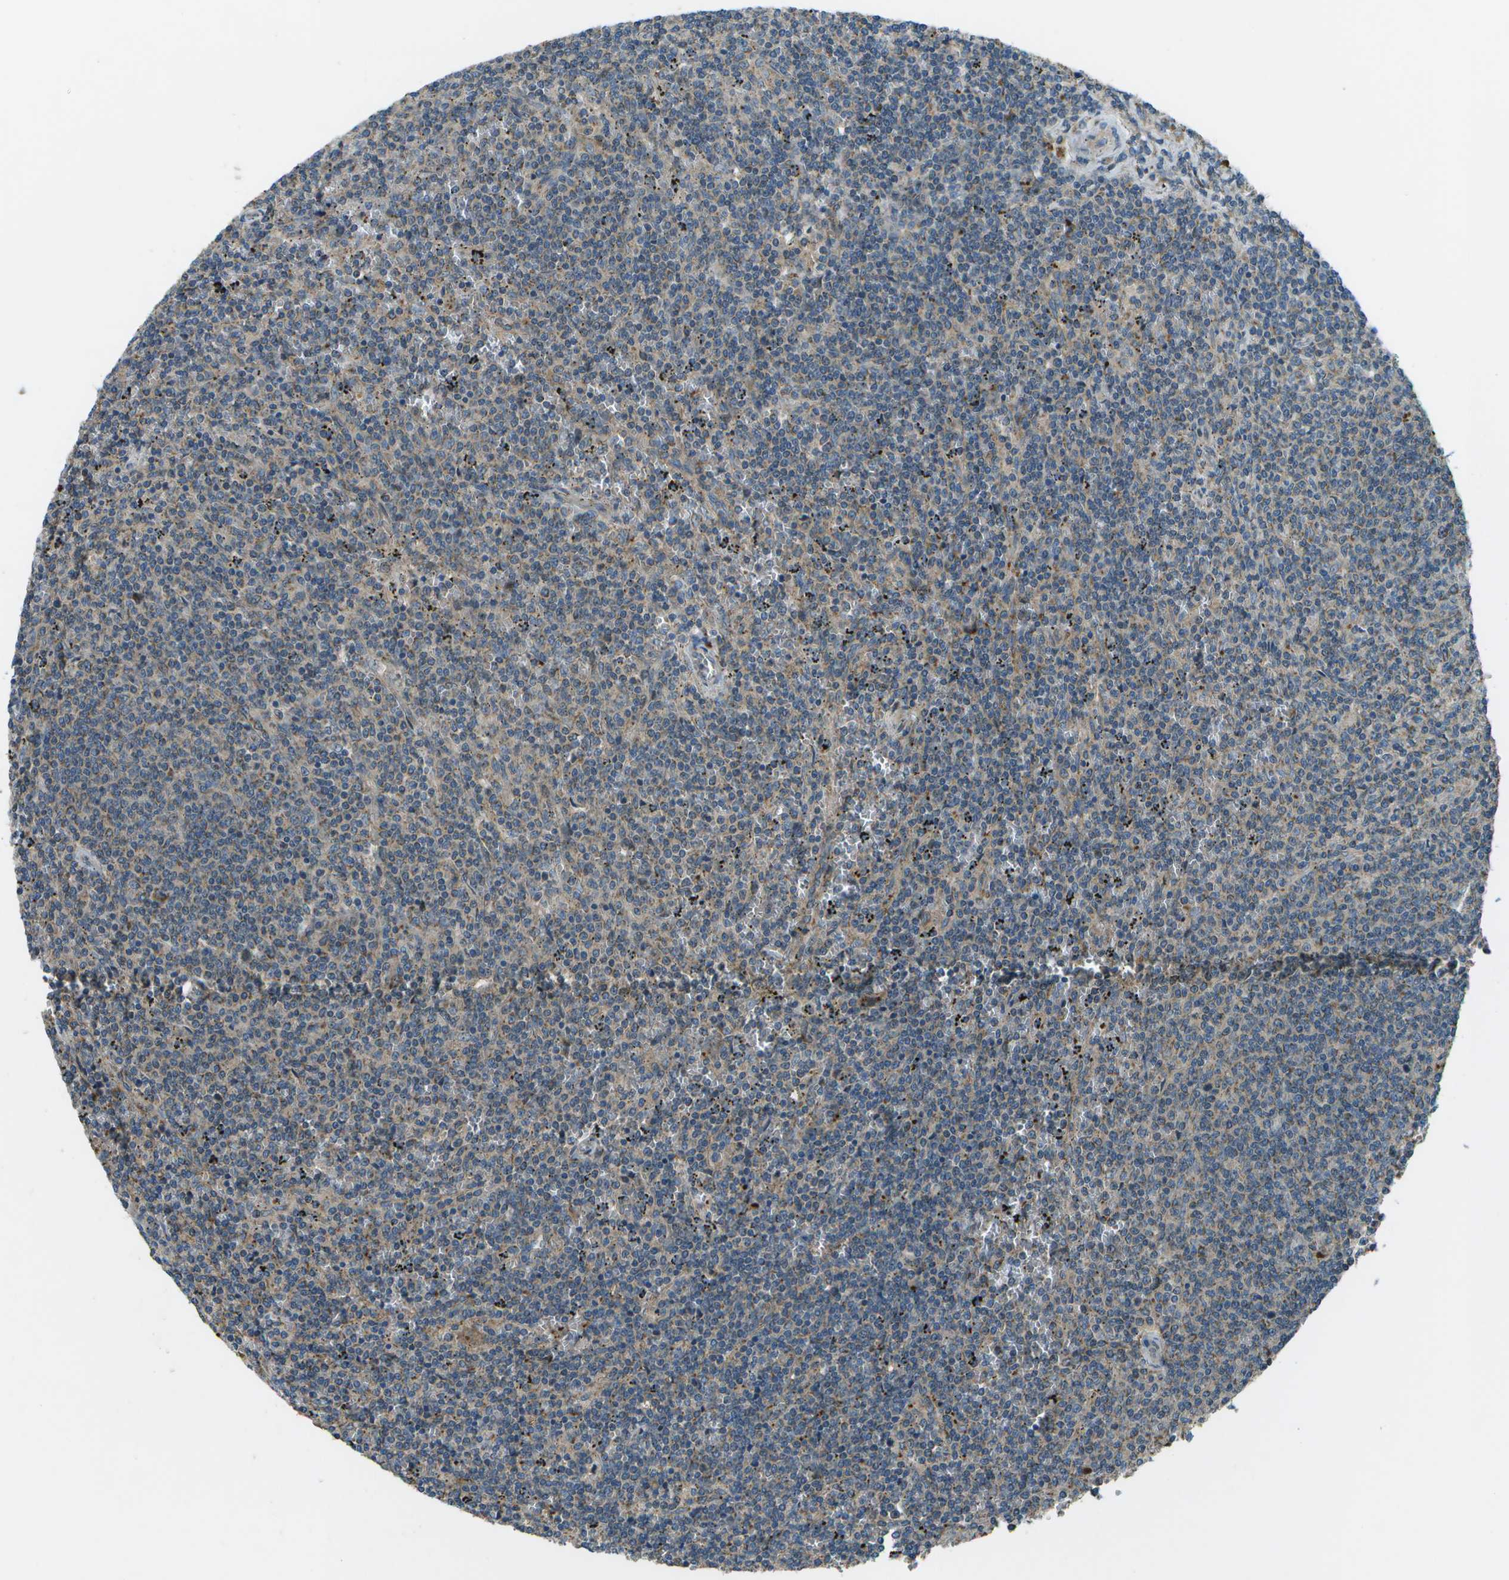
{"staining": {"intensity": "weak", "quantity": "<25%", "location": "cytoplasmic/membranous"}, "tissue": "lymphoma", "cell_type": "Tumor cells", "image_type": "cancer", "snomed": [{"axis": "morphology", "description": "Malignant lymphoma, non-Hodgkin's type, Low grade"}, {"axis": "topography", "description": "Spleen"}], "caption": "DAB immunohistochemical staining of lymphoma demonstrates no significant expression in tumor cells.", "gene": "PXYLP1", "patient": {"sex": "female", "age": 50}}